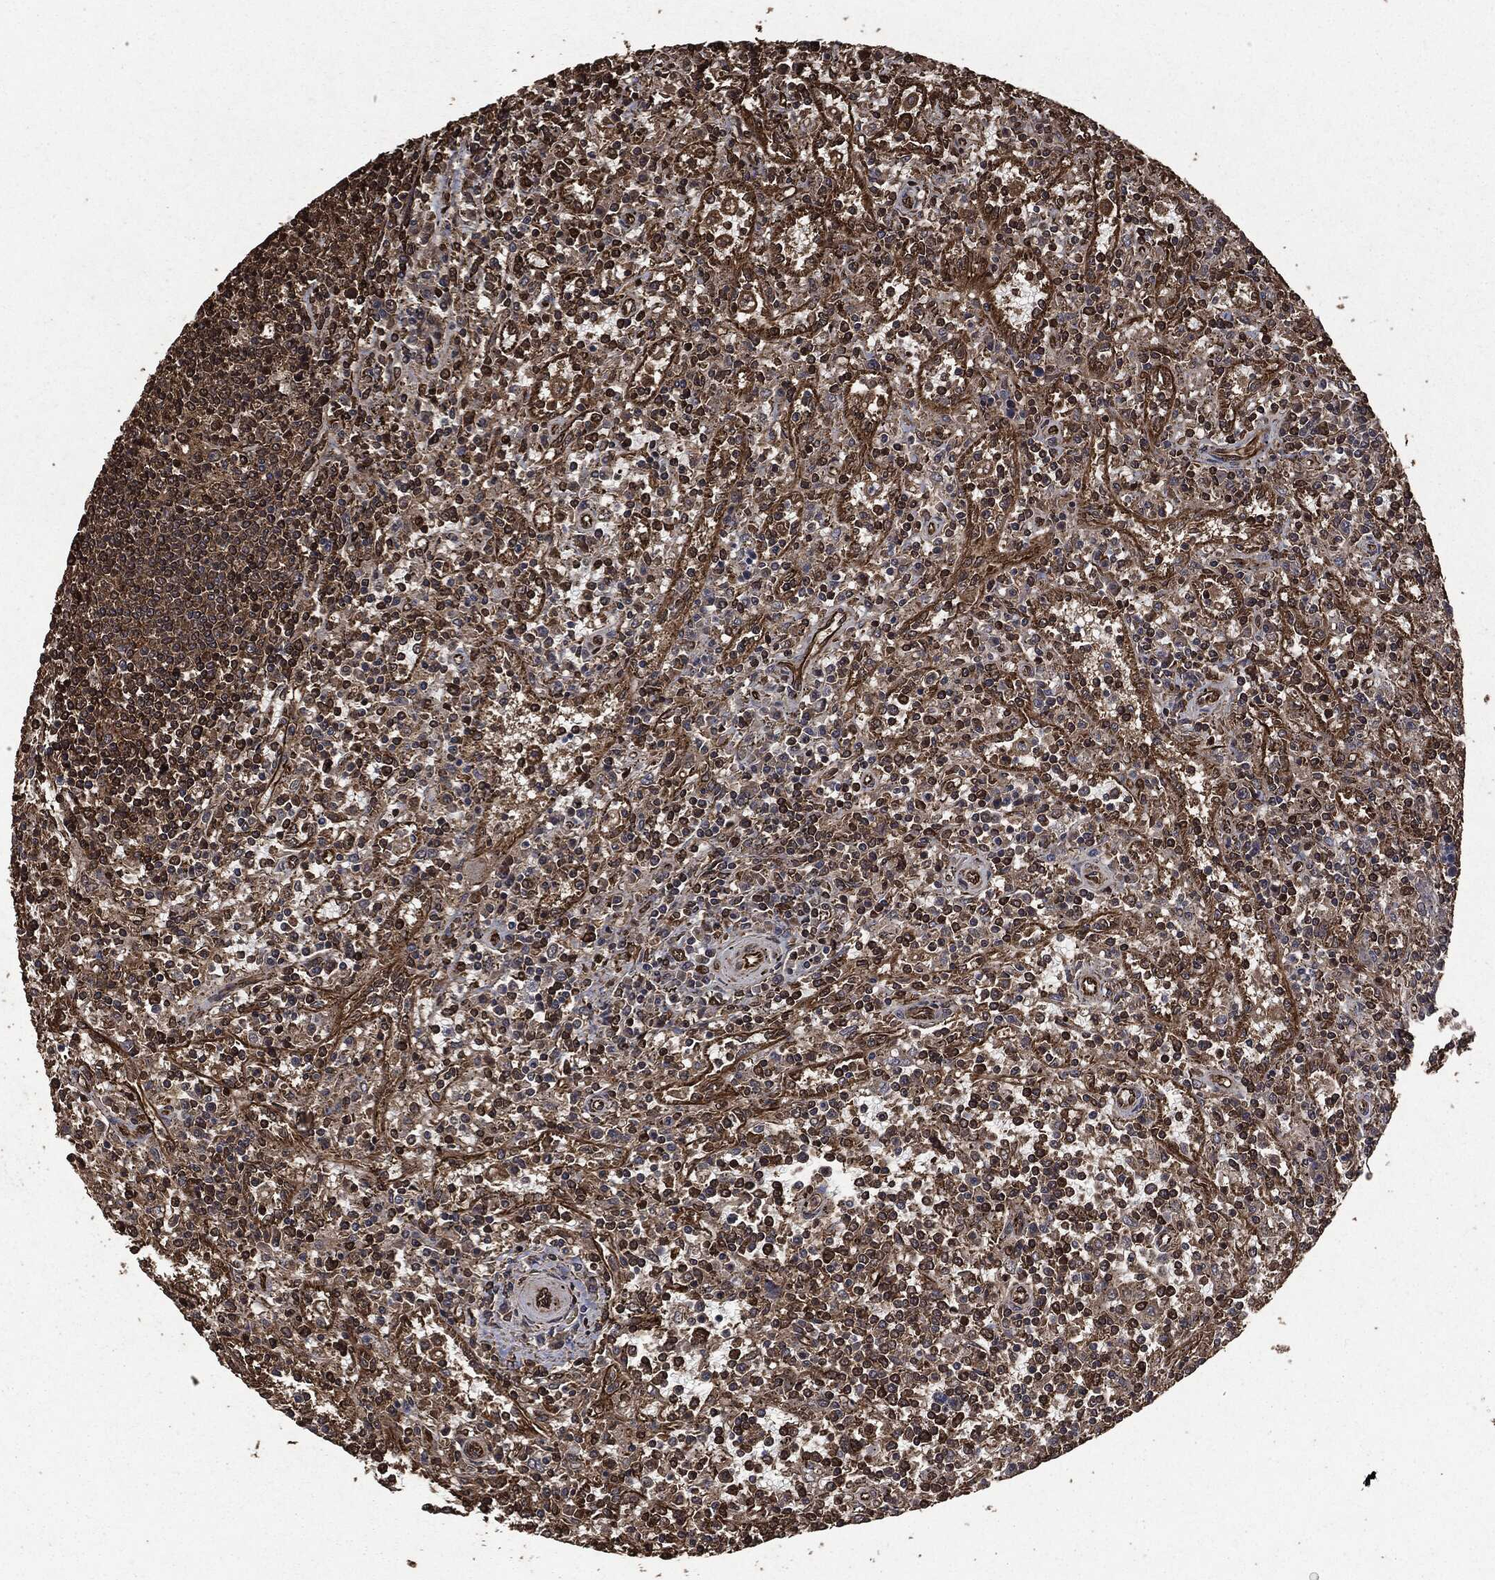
{"staining": {"intensity": "strong", "quantity": "25%-75%", "location": "cytoplasmic/membranous"}, "tissue": "lymphoma", "cell_type": "Tumor cells", "image_type": "cancer", "snomed": [{"axis": "morphology", "description": "Malignant lymphoma, non-Hodgkin's type, Low grade"}, {"axis": "topography", "description": "Spleen"}], "caption": "This micrograph shows immunohistochemistry staining of human lymphoma, with high strong cytoplasmic/membranous staining in about 25%-75% of tumor cells.", "gene": "HRAS", "patient": {"sex": "male", "age": 62}}